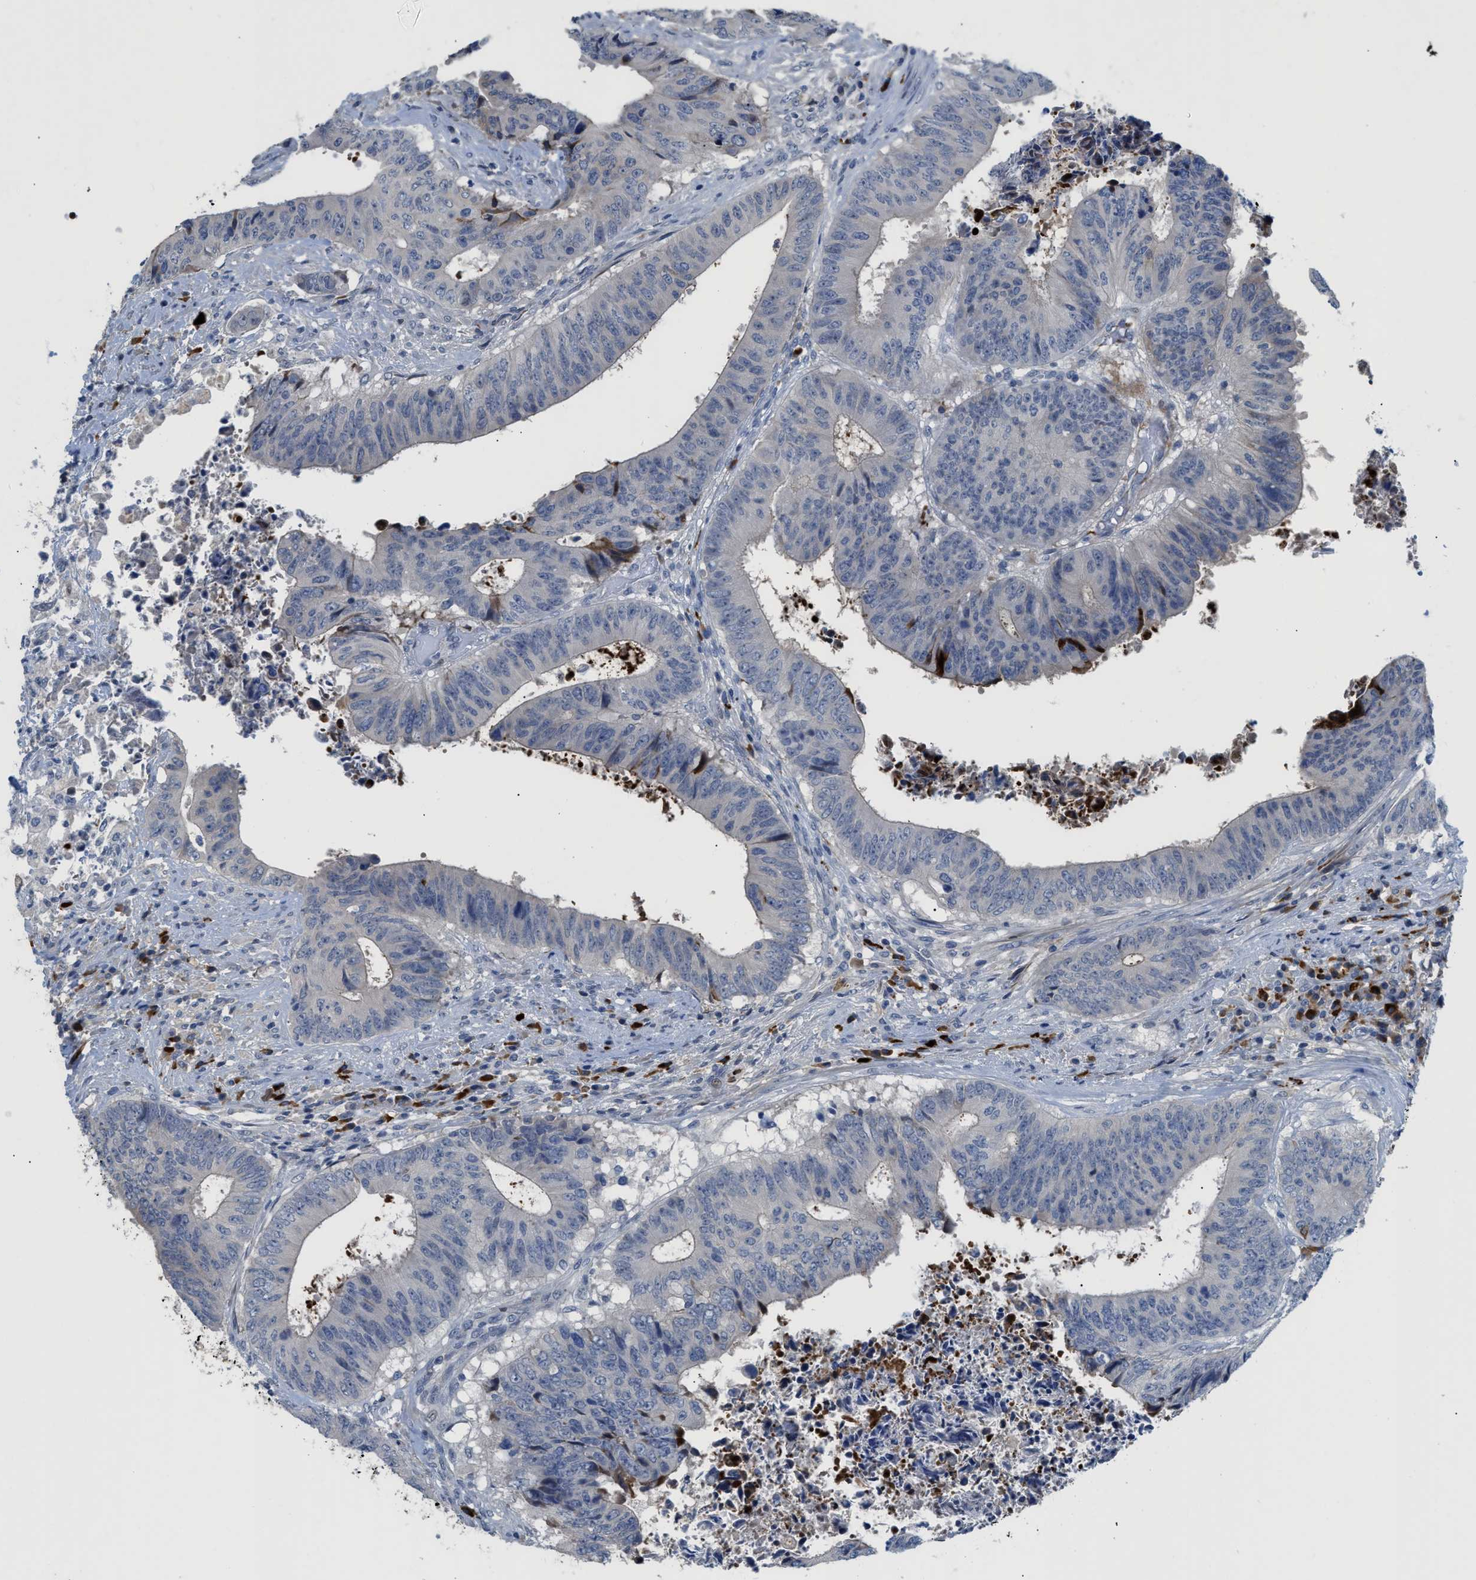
{"staining": {"intensity": "negative", "quantity": "none", "location": "none"}, "tissue": "colorectal cancer", "cell_type": "Tumor cells", "image_type": "cancer", "snomed": [{"axis": "morphology", "description": "Adenocarcinoma, NOS"}, {"axis": "topography", "description": "Rectum"}], "caption": "Tumor cells show no significant staining in colorectal cancer (adenocarcinoma). (DAB immunohistochemistry with hematoxylin counter stain).", "gene": "OR9K2", "patient": {"sex": "male", "age": 72}}